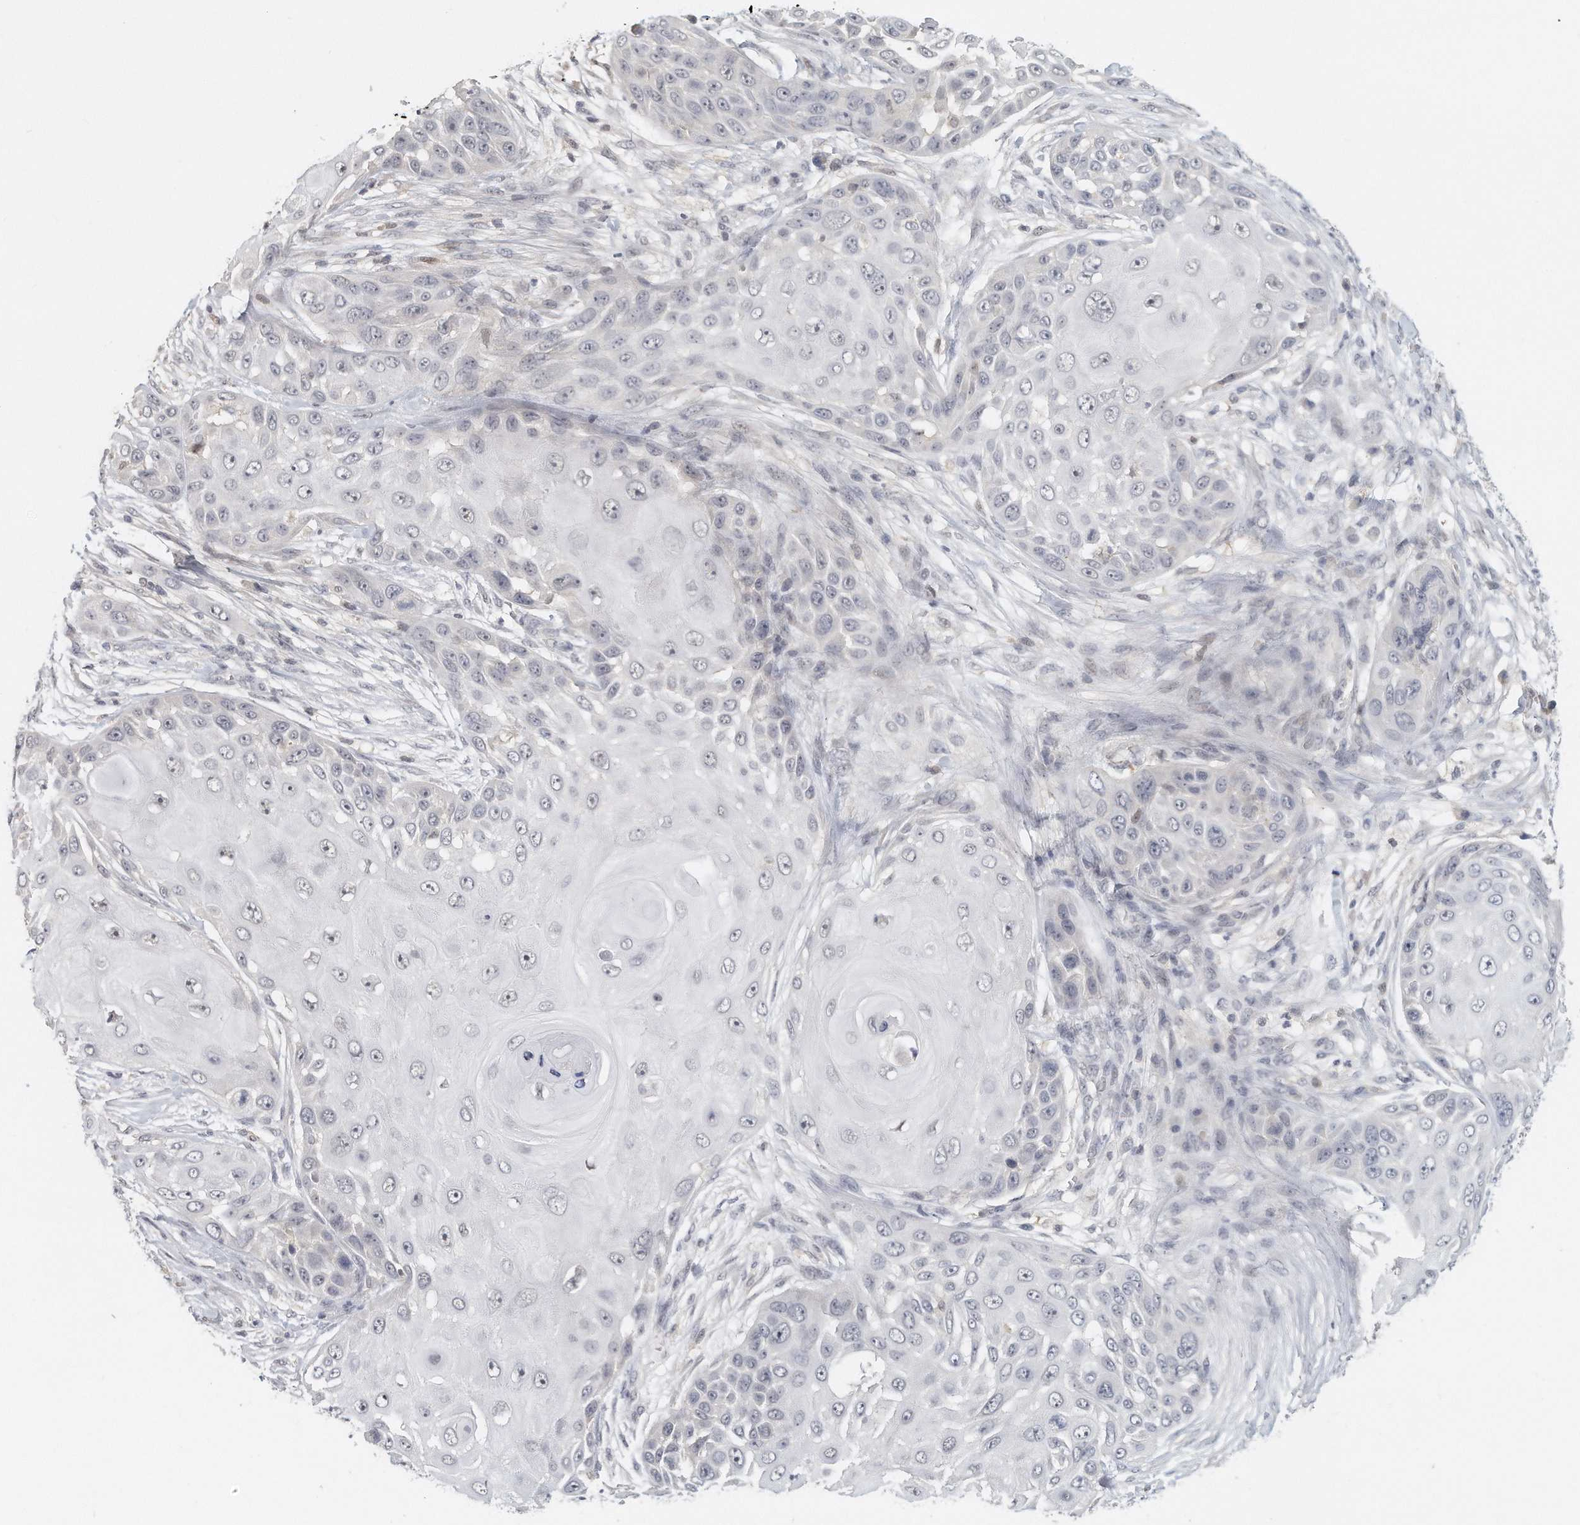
{"staining": {"intensity": "negative", "quantity": "none", "location": "none"}, "tissue": "skin cancer", "cell_type": "Tumor cells", "image_type": "cancer", "snomed": [{"axis": "morphology", "description": "Squamous cell carcinoma, NOS"}, {"axis": "topography", "description": "Skin"}], "caption": "Immunohistochemistry (IHC) image of neoplastic tissue: skin squamous cell carcinoma stained with DAB (3,3'-diaminobenzidine) reveals no significant protein staining in tumor cells. (DAB immunohistochemistry, high magnification).", "gene": "DDX43", "patient": {"sex": "female", "age": 44}}